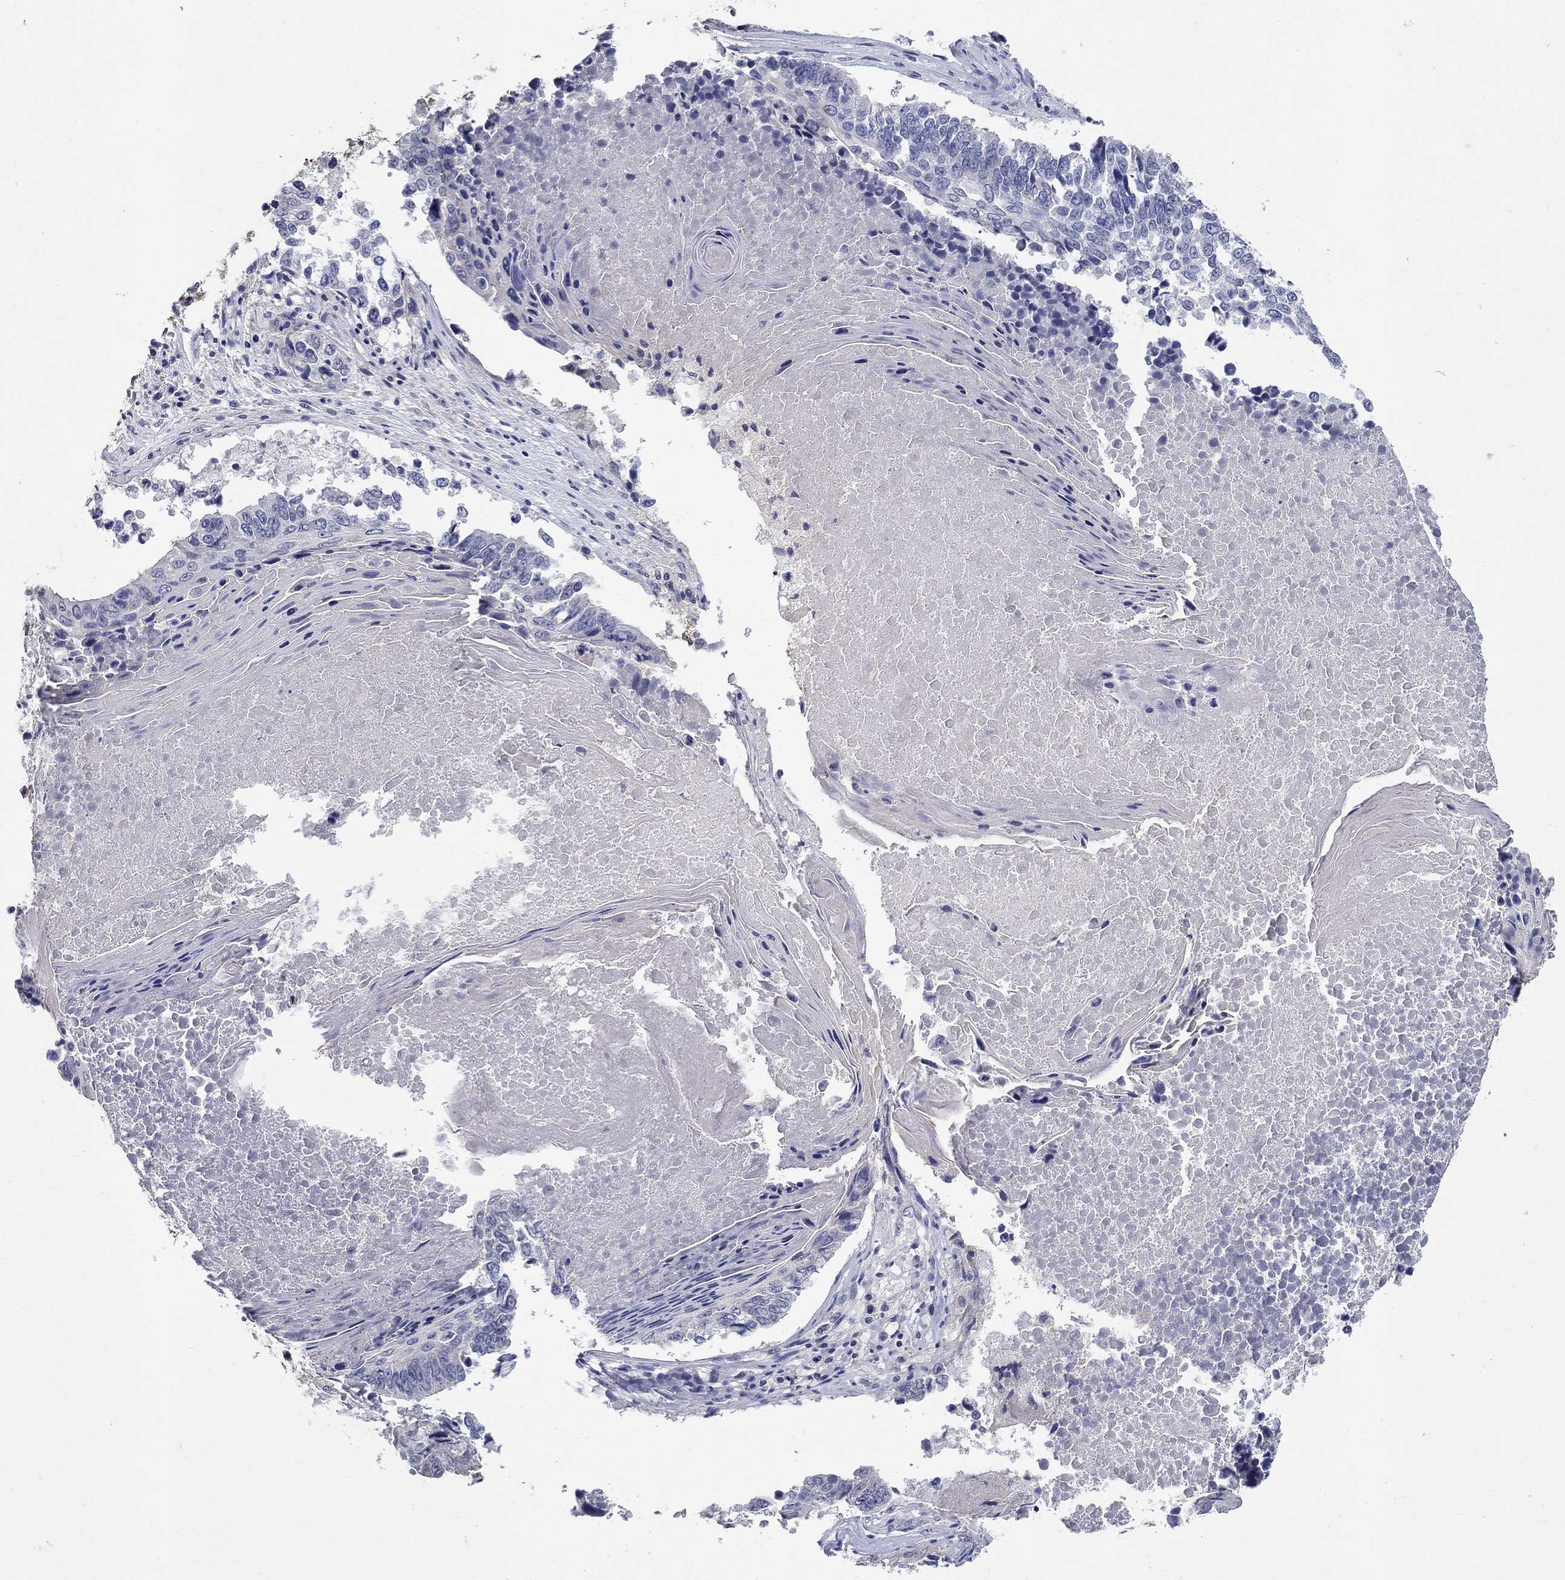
{"staining": {"intensity": "negative", "quantity": "none", "location": "none"}, "tissue": "lung cancer", "cell_type": "Tumor cells", "image_type": "cancer", "snomed": [{"axis": "morphology", "description": "Squamous cell carcinoma, NOS"}, {"axis": "topography", "description": "Lung"}], "caption": "IHC image of neoplastic tissue: lung squamous cell carcinoma stained with DAB (3,3'-diaminobenzidine) demonstrates no significant protein staining in tumor cells.", "gene": "PROZ", "patient": {"sex": "male", "age": 73}}